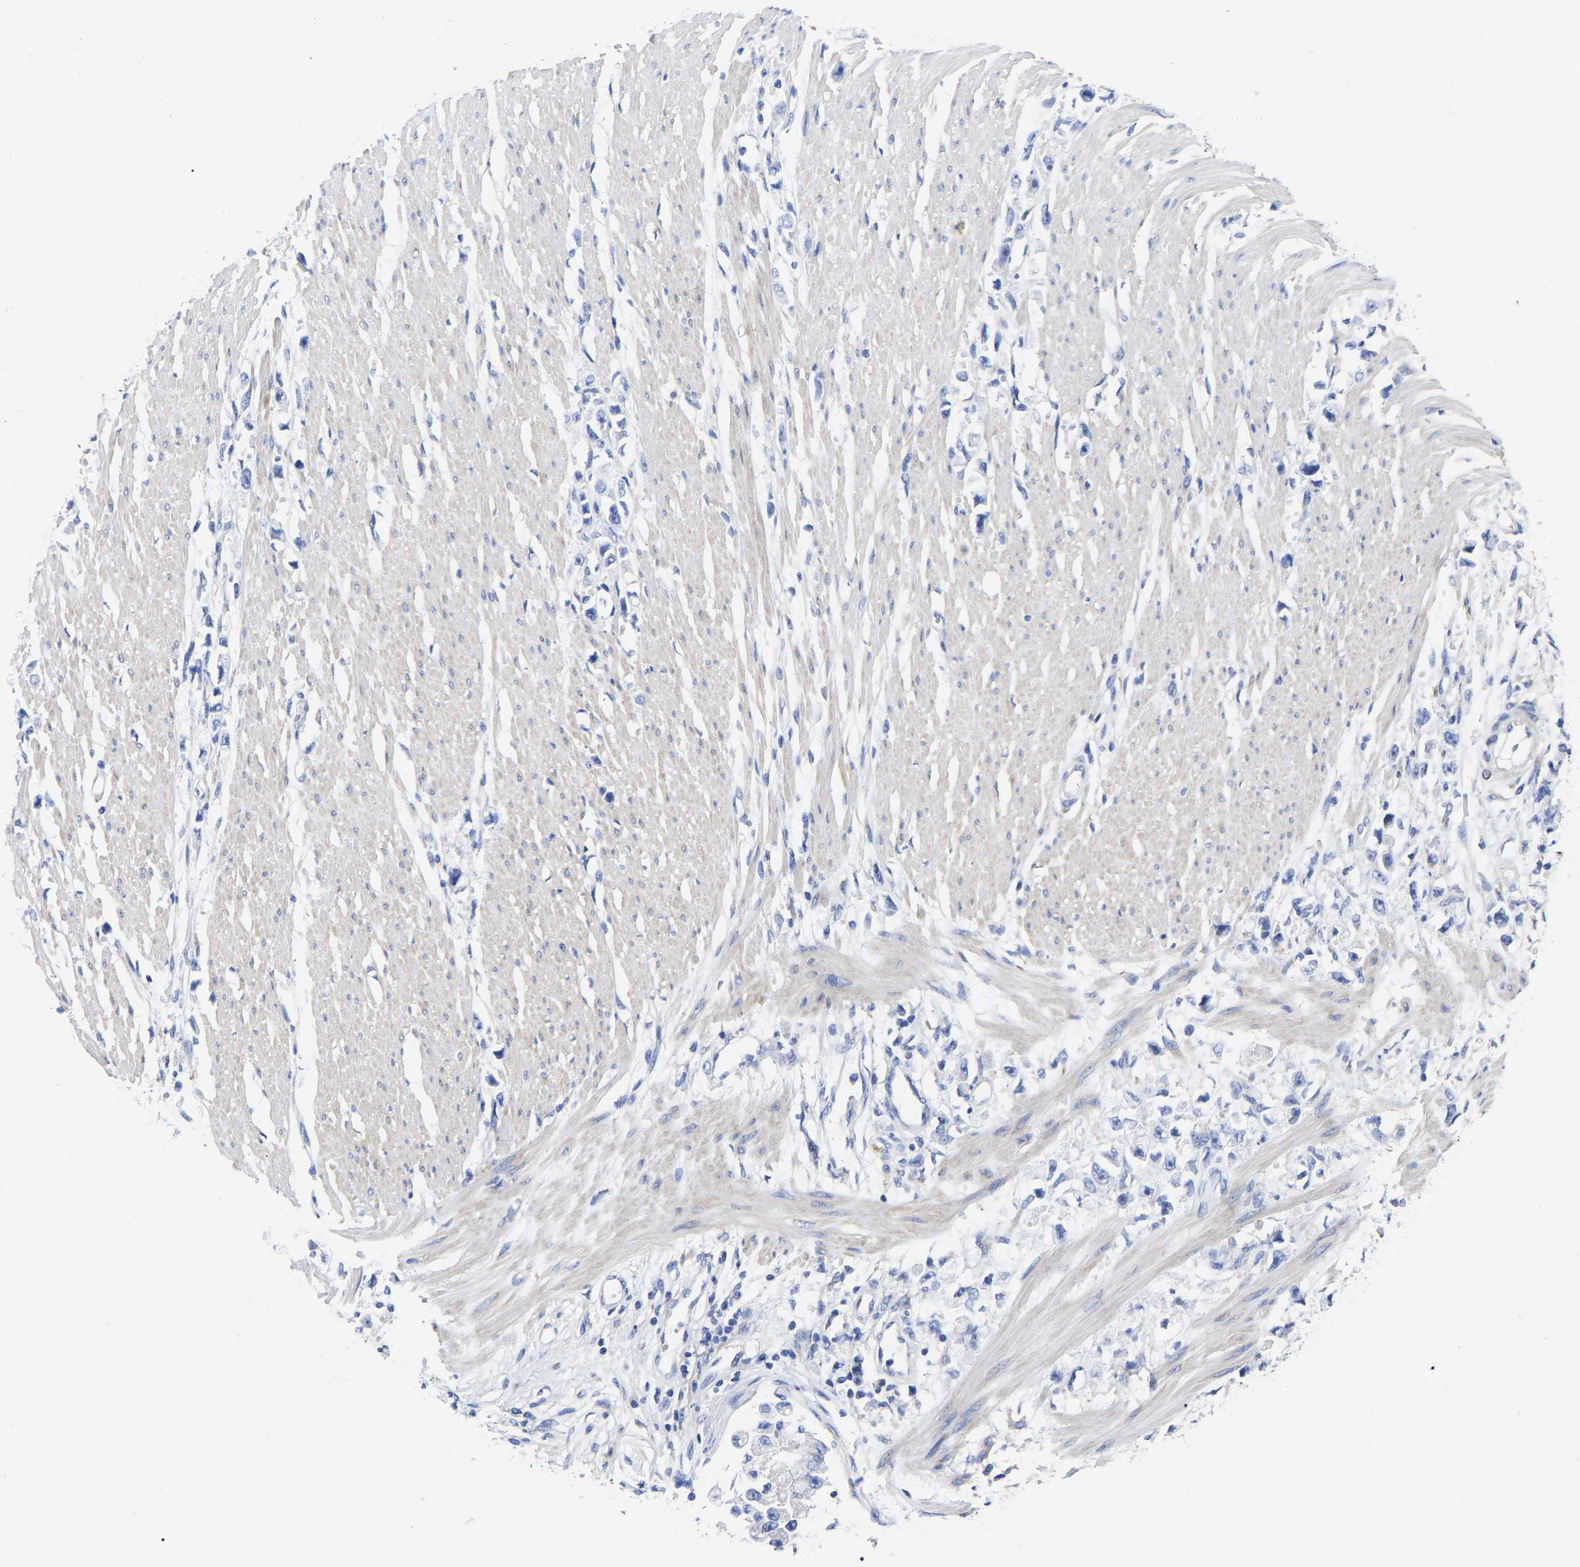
{"staining": {"intensity": "negative", "quantity": "none", "location": "none"}, "tissue": "stomach cancer", "cell_type": "Tumor cells", "image_type": "cancer", "snomed": [{"axis": "morphology", "description": "Adenocarcinoma, NOS"}, {"axis": "topography", "description": "Stomach"}], "caption": "Immunohistochemistry (IHC) micrograph of neoplastic tissue: stomach adenocarcinoma stained with DAB exhibits no significant protein staining in tumor cells. (Stains: DAB IHC with hematoxylin counter stain, Microscopy: brightfield microscopy at high magnification).", "gene": "GDF3", "patient": {"sex": "female", "age": 59}}